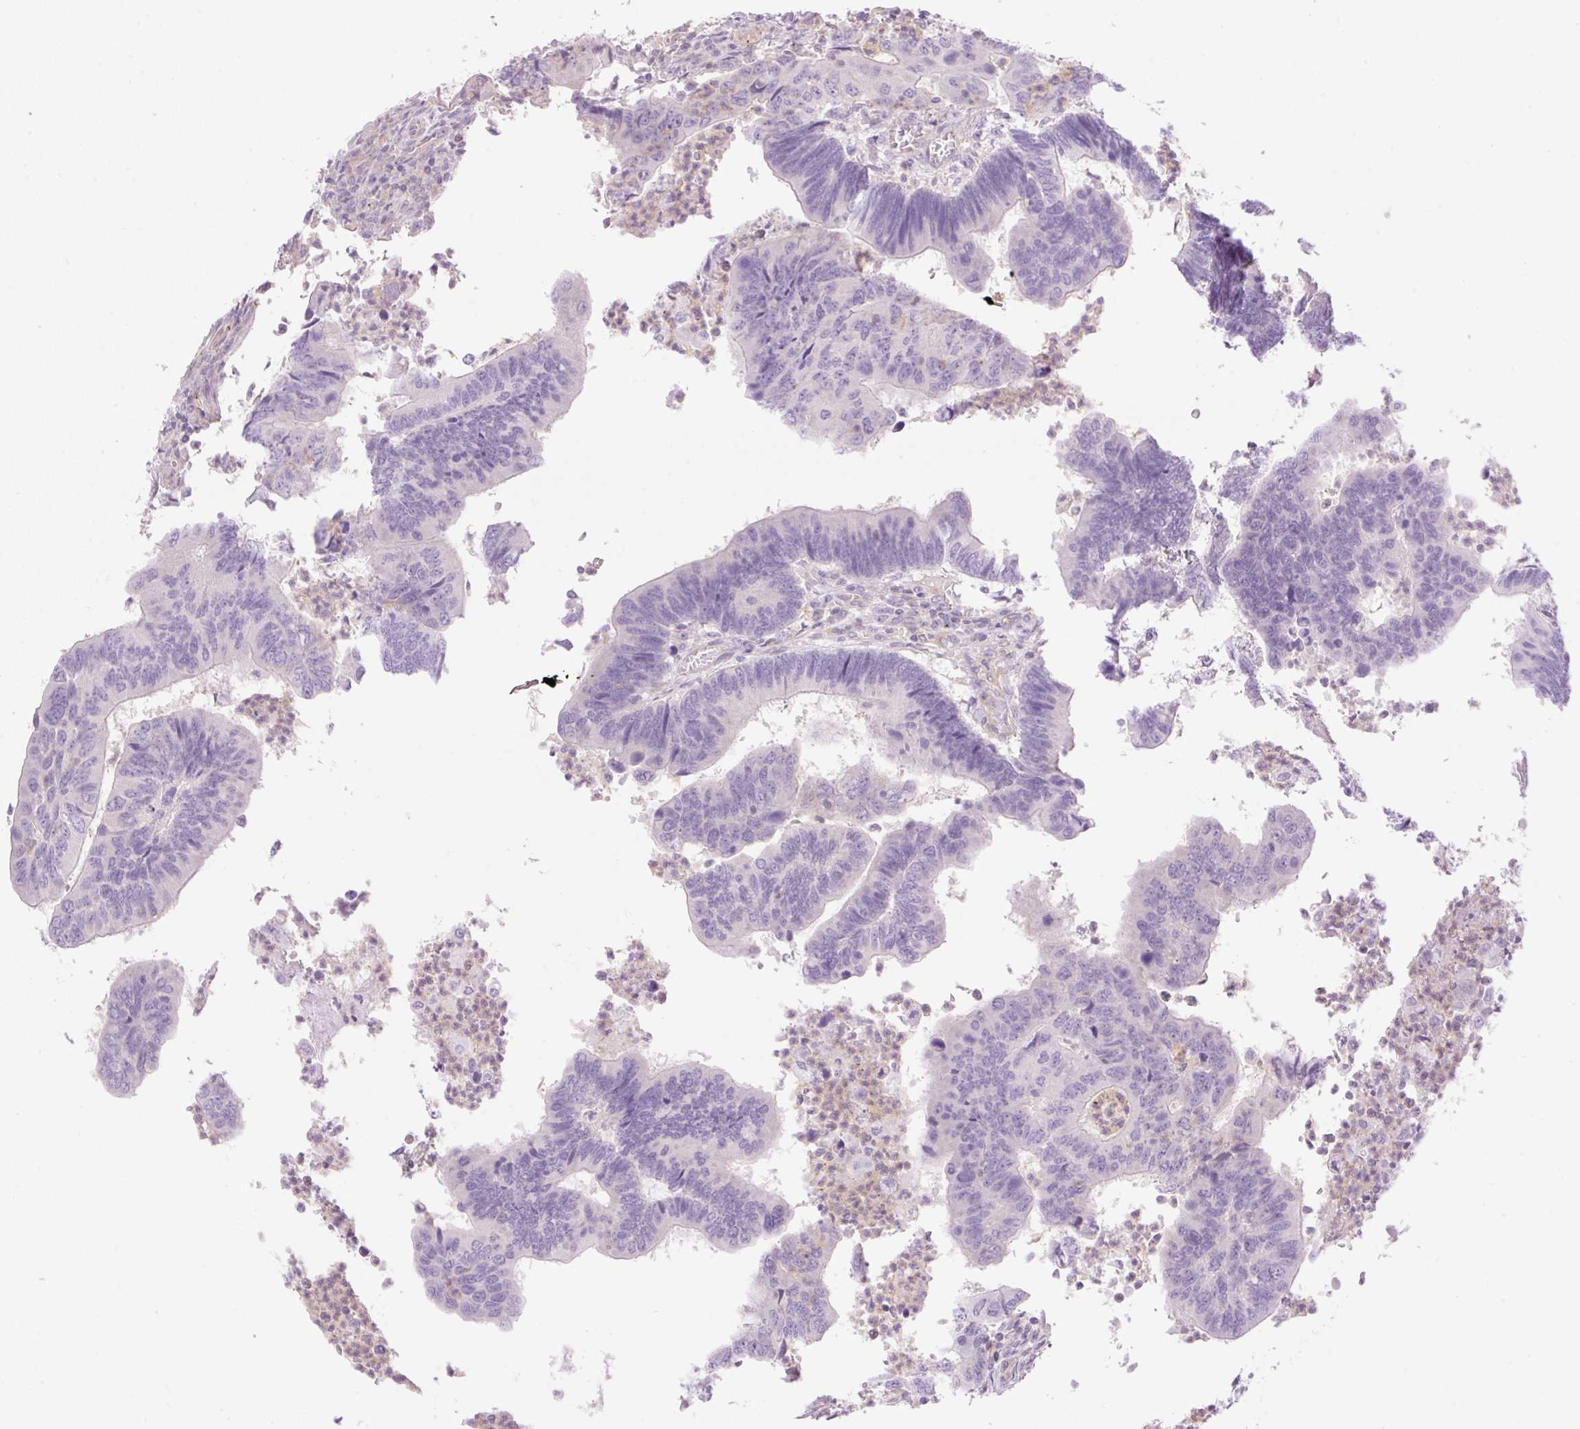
{"staining": {"intensity": "negative", "quantity": "none", "location": "none"}, "tissue": "colorectal cancer", "cell_type": "Tumor cells", "image_type": "cancer", "snomed": [{"axis": "morphology", "description": "Adenocarcinoma, NOS"}, {"axis": "topography", "description": "Colon"}], "caption": "Immunohistochemistry photomicrograph of neoplastic tissue: human colorectal cancer stained with DAB shows no significant protein expression in tumor cells.", "gene": "EHD3", "patient": {"sex": "female", "age": 67}}